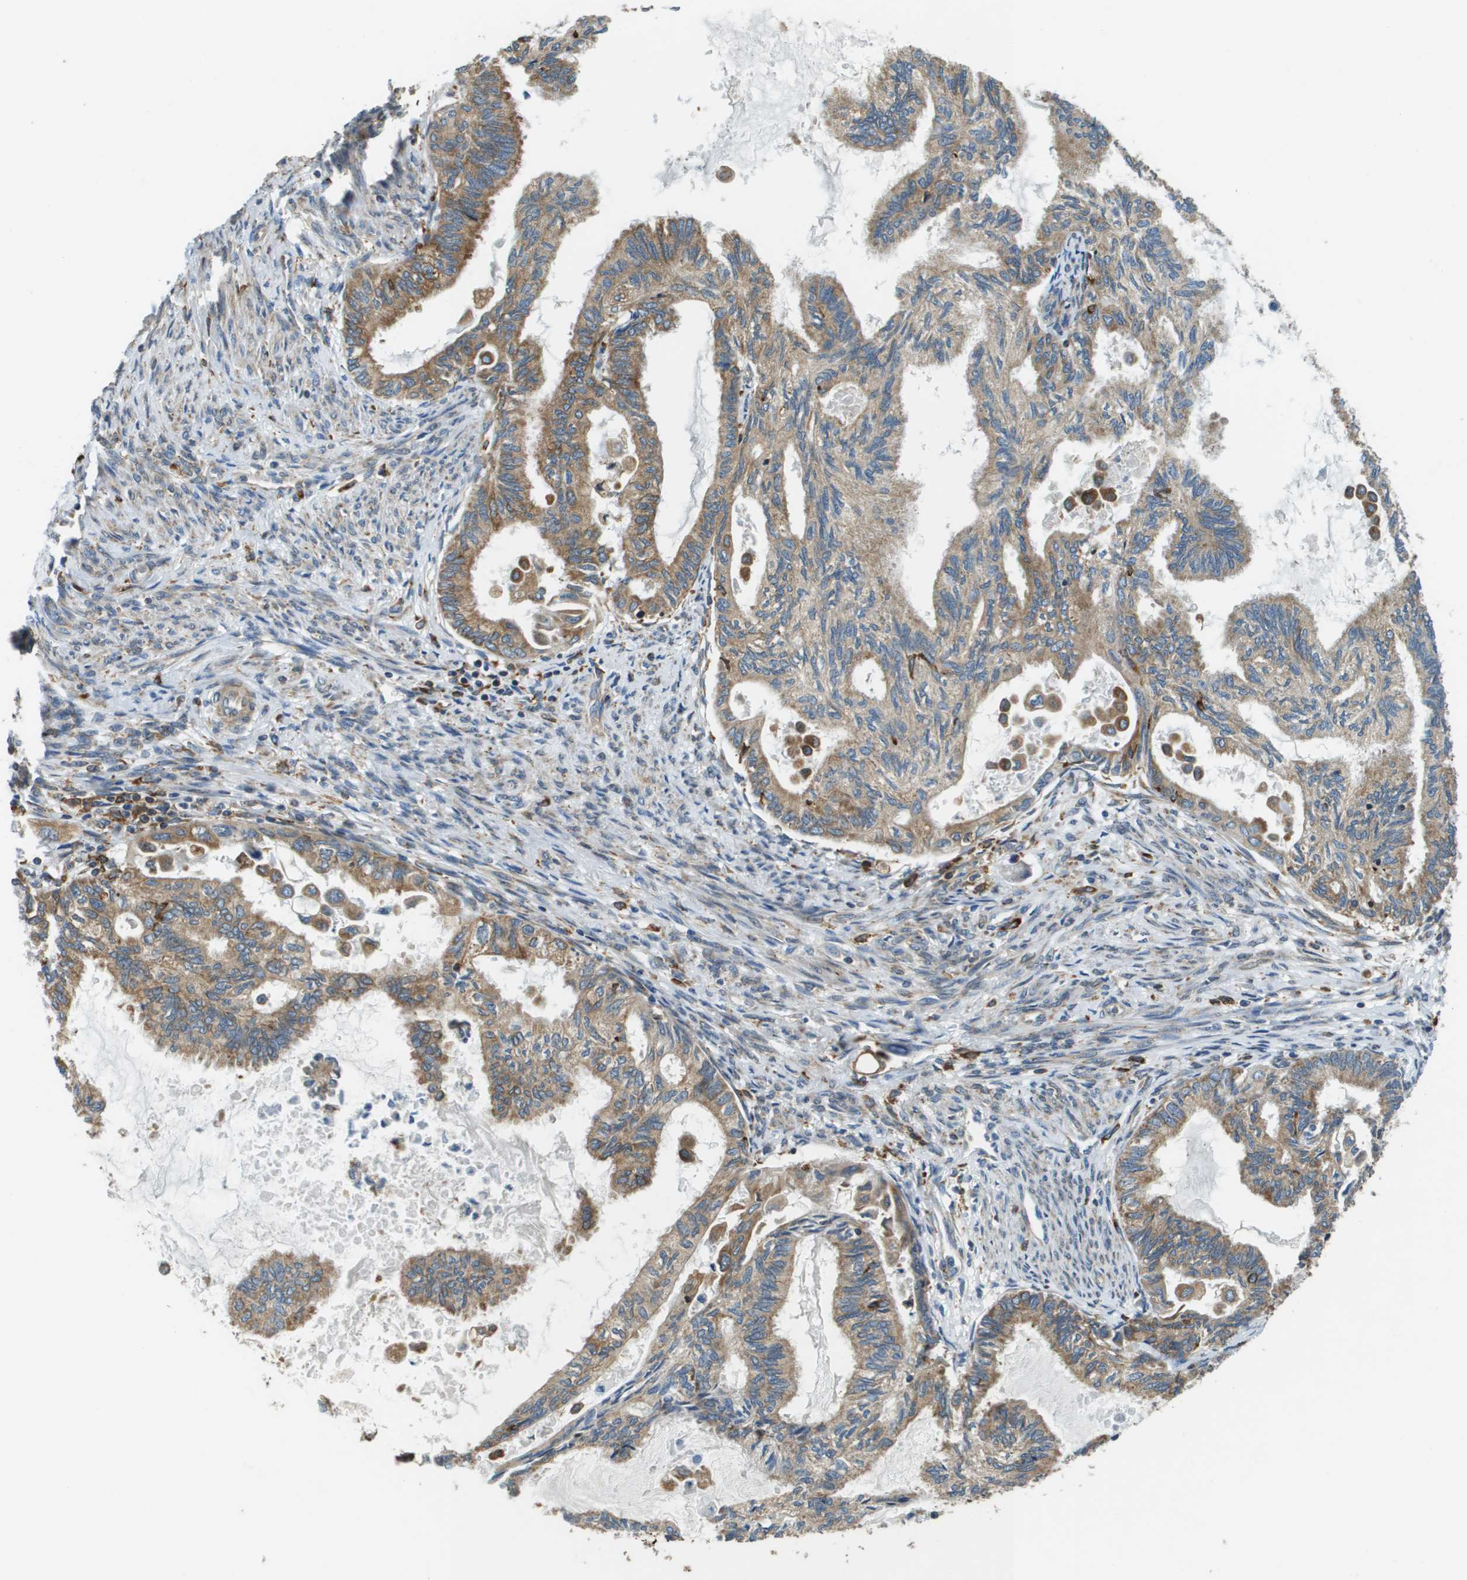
{"staining": {"intensity": "moderate", "quantity": ">75%", "location": "cytoplasmic/membranous"}, "tissue": "cervical cancer", "cell_type": "Tumor cells", "image_type": "cancer", "snomed": [{"axis": "morphology", "description": "Normal tissue, NOS"}, {"axis": "morphology", "description": "Adenocarcinoma, NOS"}, {"axis": "topography", "description": "Cervix"}, {"axis": "topography", "description": "Endometrium"}], "caption": "Protein staining of cervical adenocarcinoma tissue shows moderate cytoplasmic/membranous positivity in approximately >75% of tumor cells.", "gene": "CNPY3", "patient": {"sex": "female", "age": 86}}